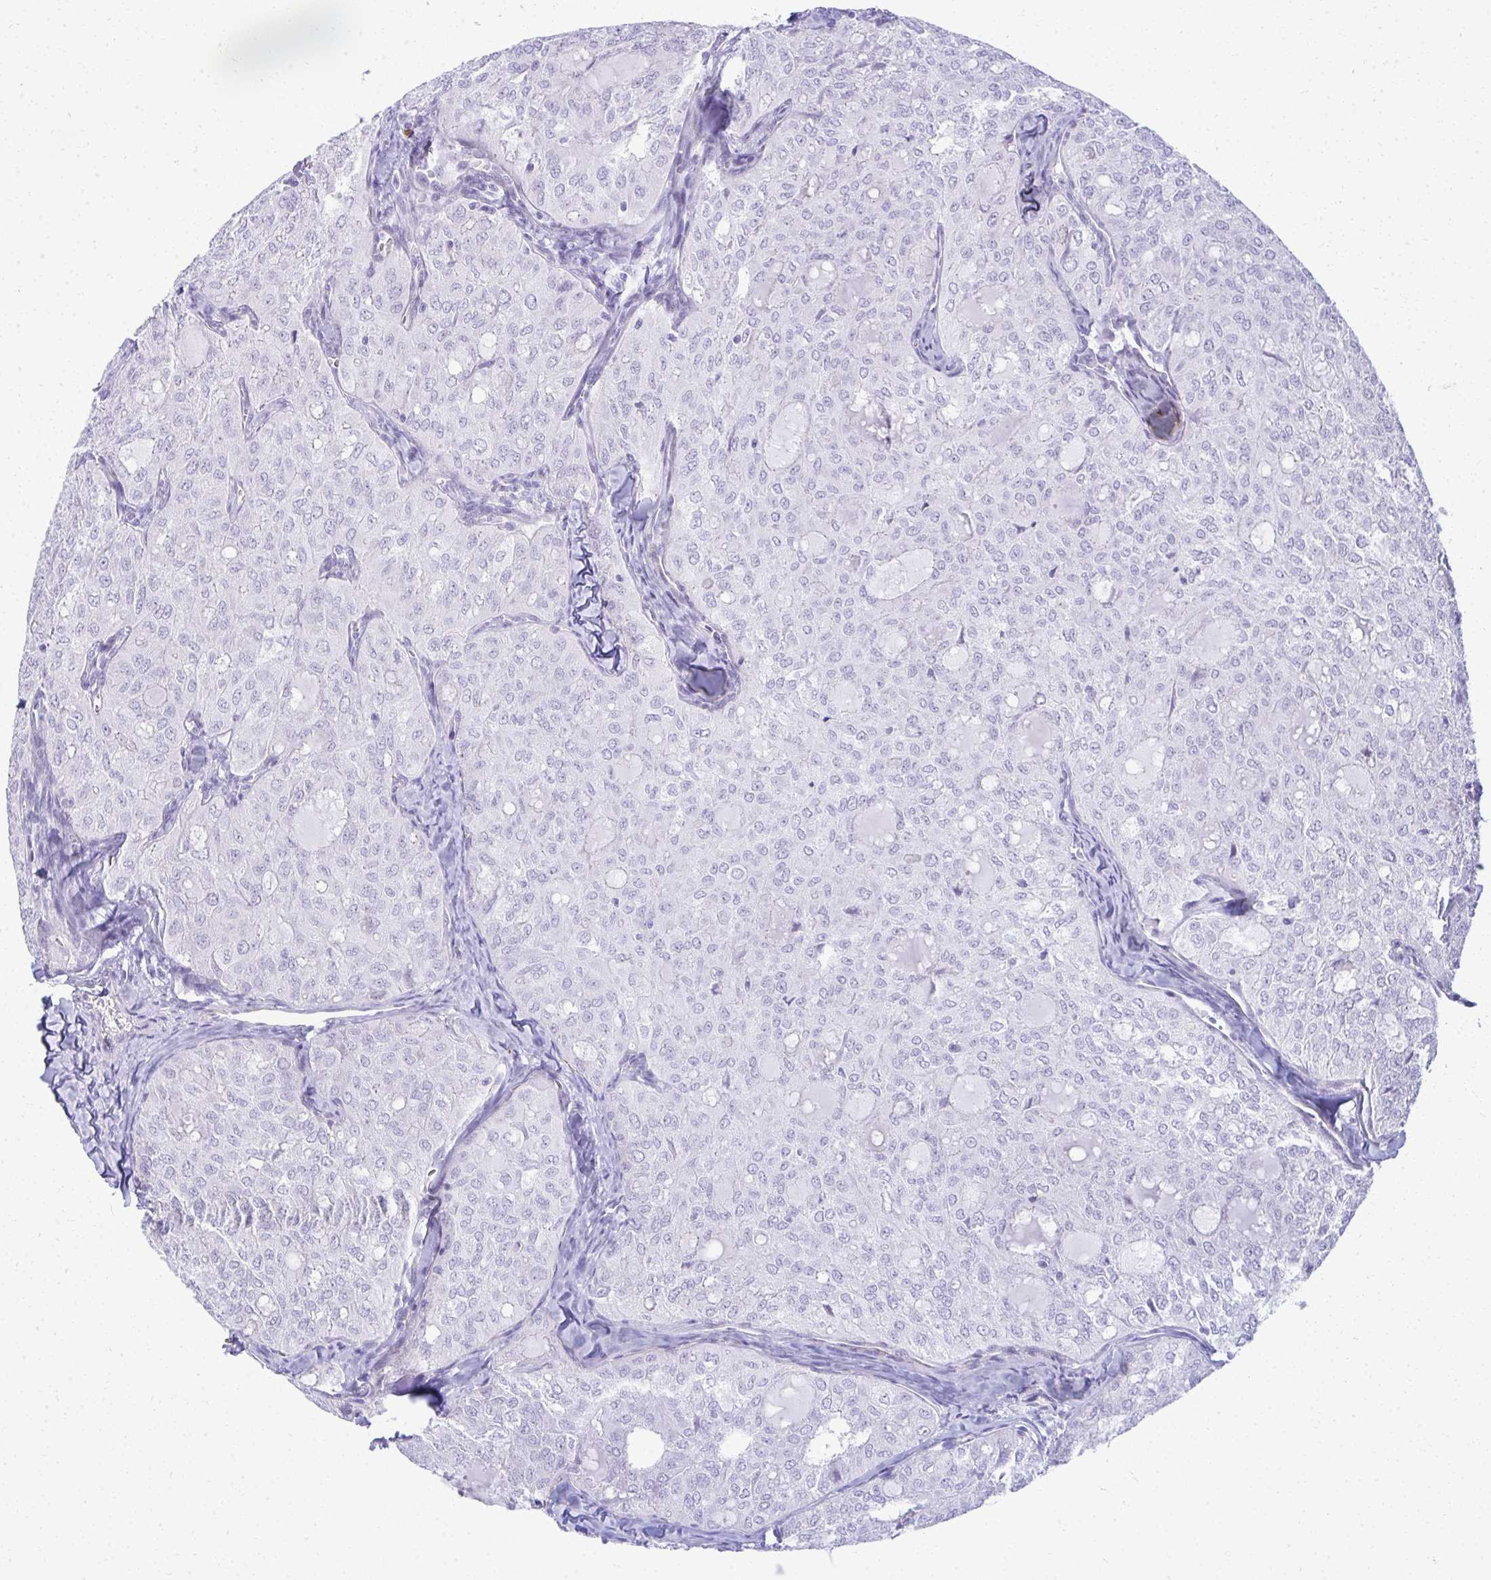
{"staining": {"intensity": "negative", "quantity": "none", "location": "none"}, "tissue": "thyroid cancer", "cell_type": "Tumor cells", "image_type": "cancer", "snomed": [{"axis": "morphology", "description": "Follicular adenoma carcinoma, NOS"}, {"axis": "topography", "description": "Thyroid gland"}], "caption": "Tumor cells are negative for protein expression in human thyroid follicular adenoma carcinoma.", "gene": "PUS7L", "patient": {"sex": "male", "age": 75}}